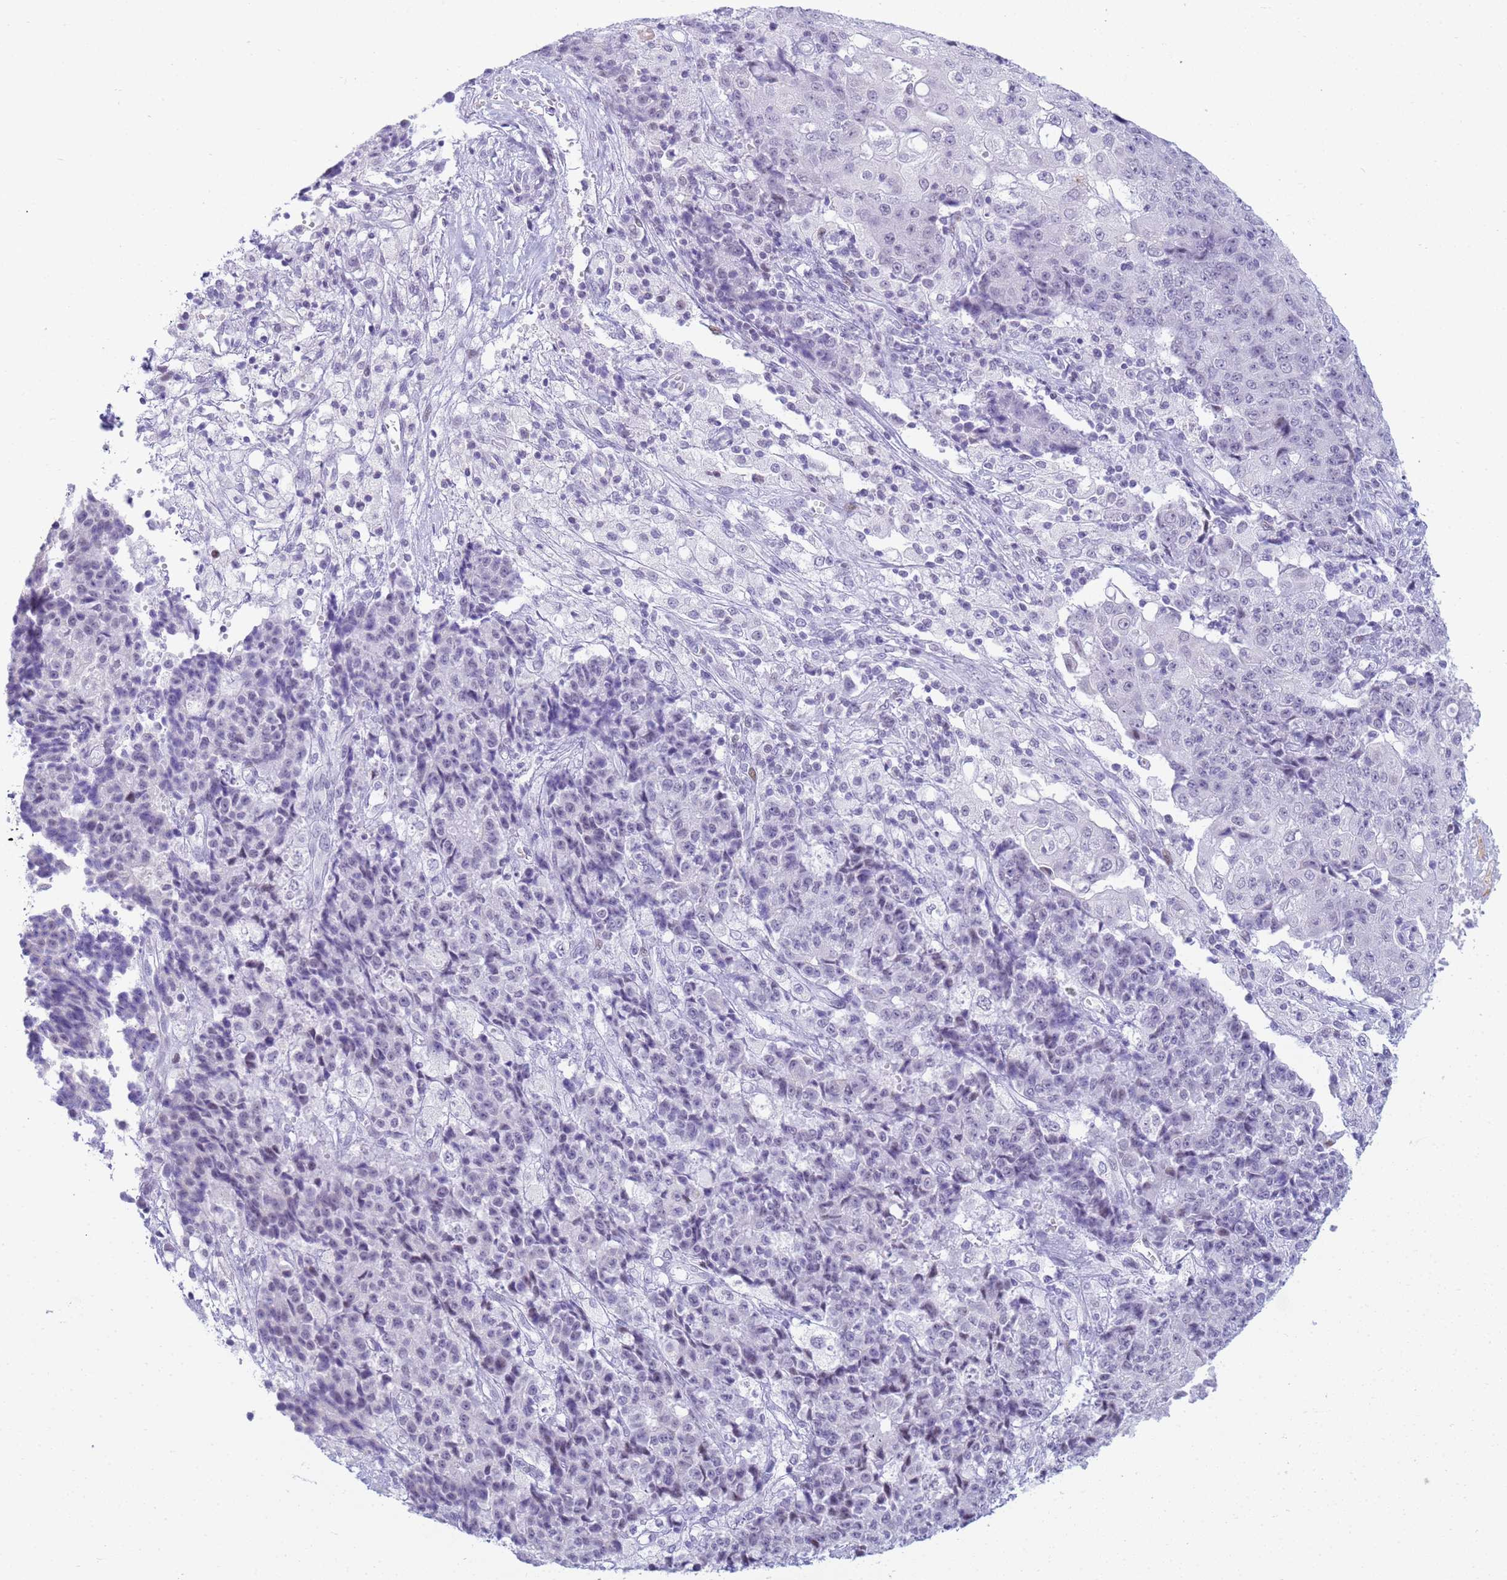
{"staining": {"intensity": "negative", "quantity": "none", "location": "none"}, "tissue": "ovarian cancer", "cell_type": "Tumor cells", "image_type": "cancer", "snomed": [{"axis": "morphology", "description": "Carcinoma, endometroid"}, {"axis": "topography", "description": "Ovary"}], "caption": "Ovarian cancer was stained to show a protein in brown. There is no significant staining in tumor cells. (DAB immunohistochemistry with hematoxylin counter stain).", "gene": "SNX20", "patient": {"sex": "female", "age": 42}}